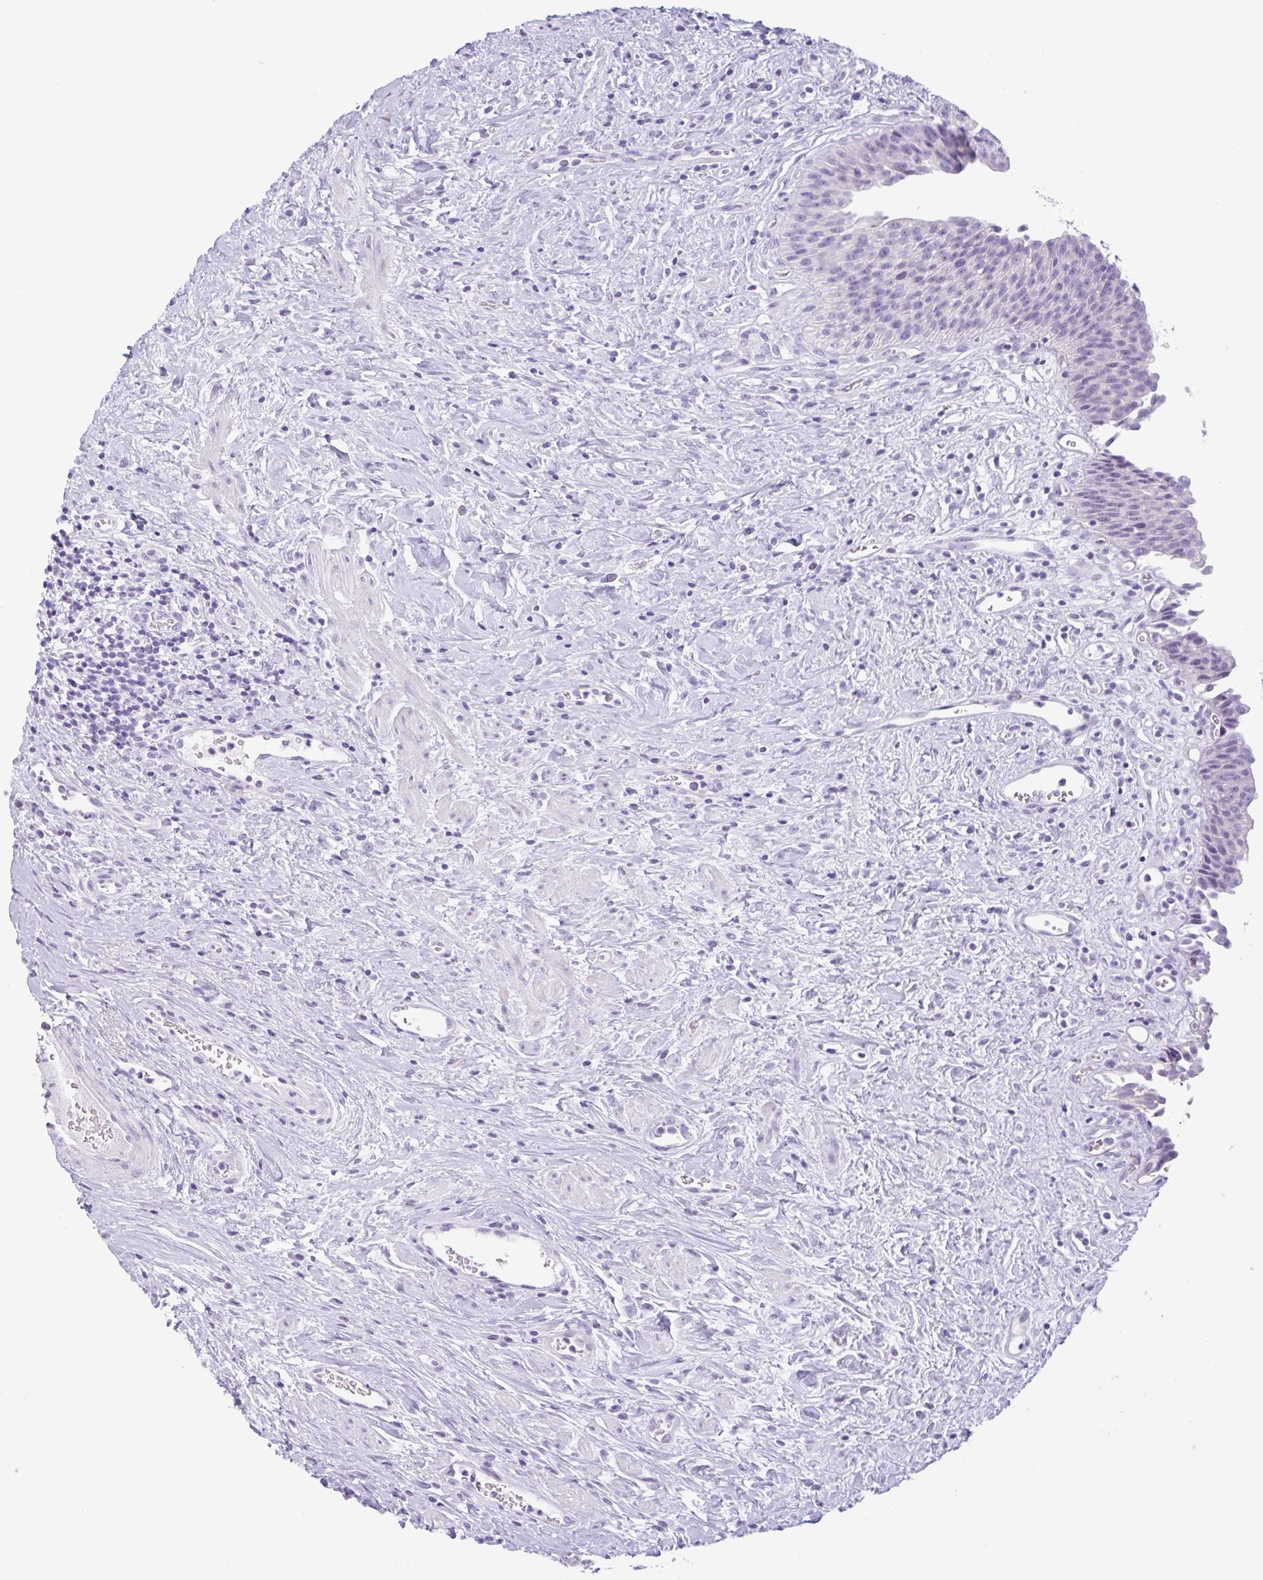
{"staining": {"intensity": "strong", "quantity": "<25%", "location": "cytoplasmic/membranous"}, "tissue": "urinary bladder", "cell_type": "Urothelial cells", "image_type": "normal", "snomed": [{"axis": "morphology", "description": "Normal tissue, NOS"}, {"axis": "topography", "description": "Urinary bladder"}], "caption": "Immunohistochemistry (IHC) (DAB (3,3'-diaminobenzidine)) staining of unremarkable urinary bladder displays strong cytoplasmic/membranous protein staining in about <25% of urothelial cells.", "gene": "CTSE", "patient": {"sex": "female", "age": 56}}